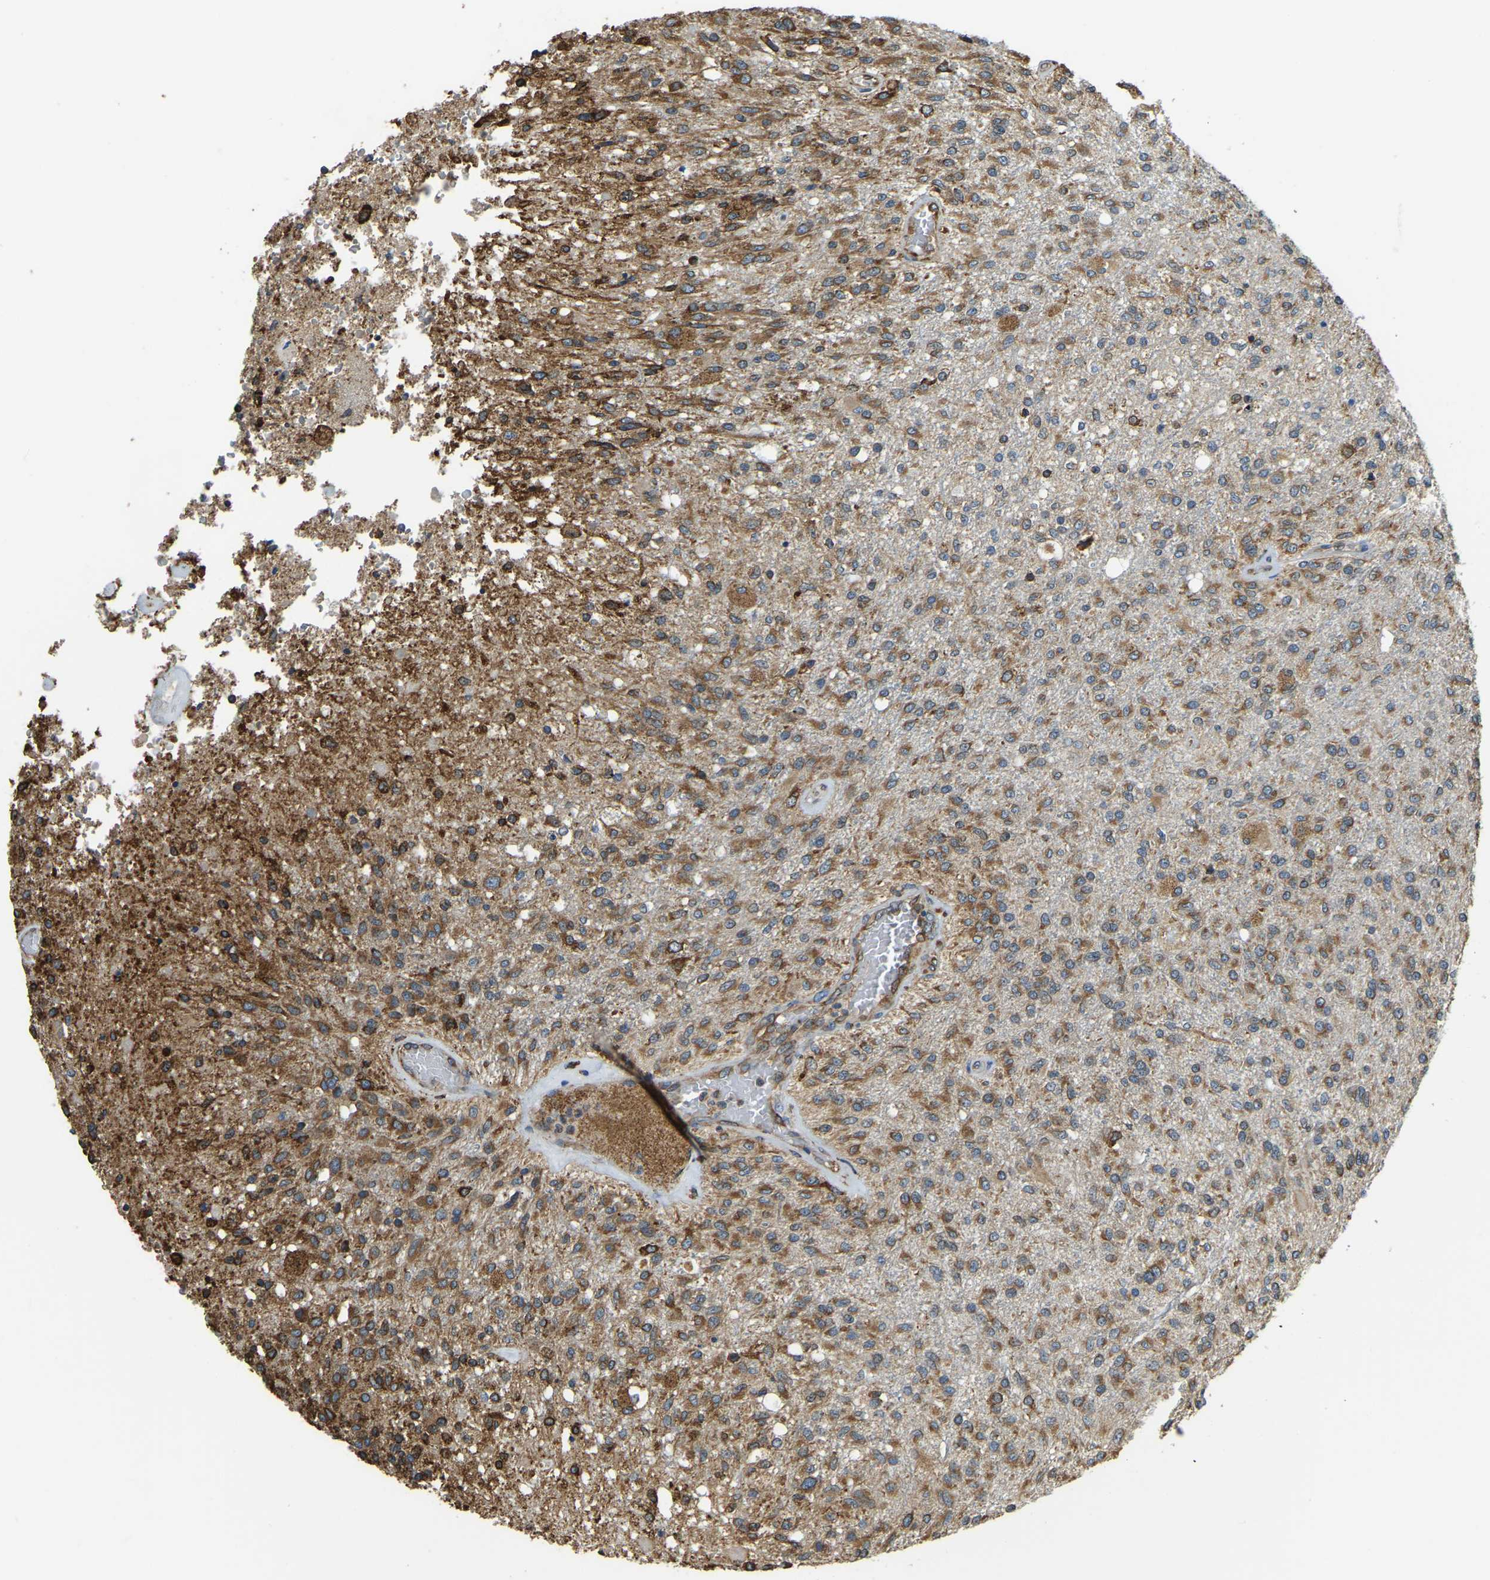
{"staining": {"intensity": "moderate", "quantity": ">75%", "location": "cytoplasmic/membranous"}, "tissue": "glioma", "cell_type": "Tumor cells", "image_type": "cancer", "snomed": [{"axis": "morphology", "description": "Normal tissue, NOS"}, {"axis": "morphology", "description": "Glioma, malignant, High grade"}, {"axis": "topography", "description": "Cerebral cortex"}], "caption": "Tumor cells display moderate cytoplasmic/membranous positivity in approximately >75% of cells in glioma. The protein of interest is stained brown, and the nuclei are stained in blue (DAB (3,3'-diaminobenzidine) IHC with brightfield microscopy, high magnification).", "gene": "RNF115", "patient": {"sex": "male", "age": 77}}